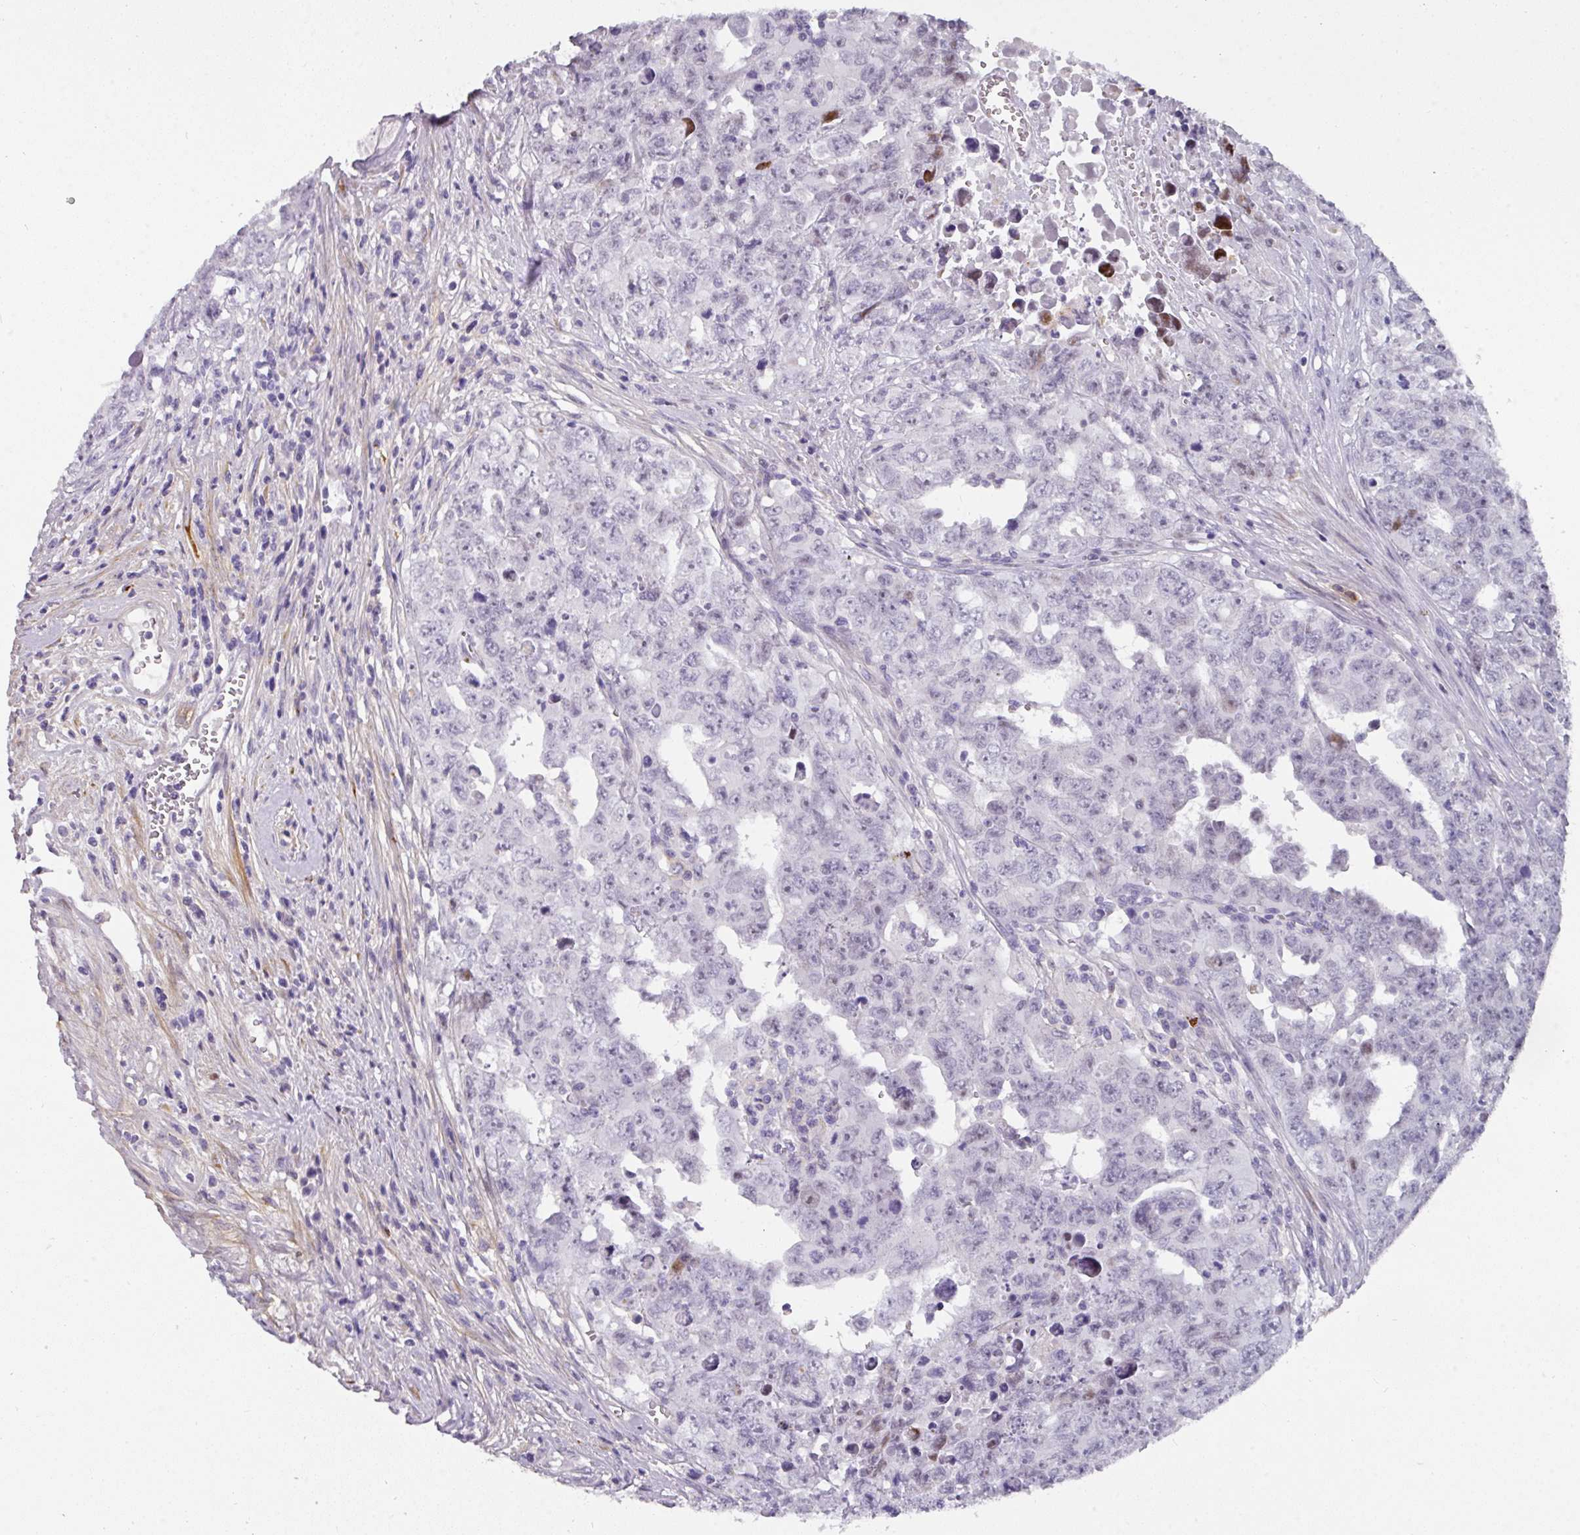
{"staining": {"intensity": "negative", "quantity": "none", "location": "none"}, "tissue": "testis cancer", "cell_type": "Tumor cells", "image_type": "cancer", "snomed": [{"axis": "morphology", "description": "Carcinoma, Embryonal, NOS"}, {"axis": "topography", "description": "Testis"}], "caption": "Immunohistochemistry photomicrograph of neoplastic tissue: embryonal carcinoma (testis) stained with DAB exhibits no significant protein staining in tumor cells.", "gene": "ANKRD29", "patient": {"sex": "male", "age": 24}}